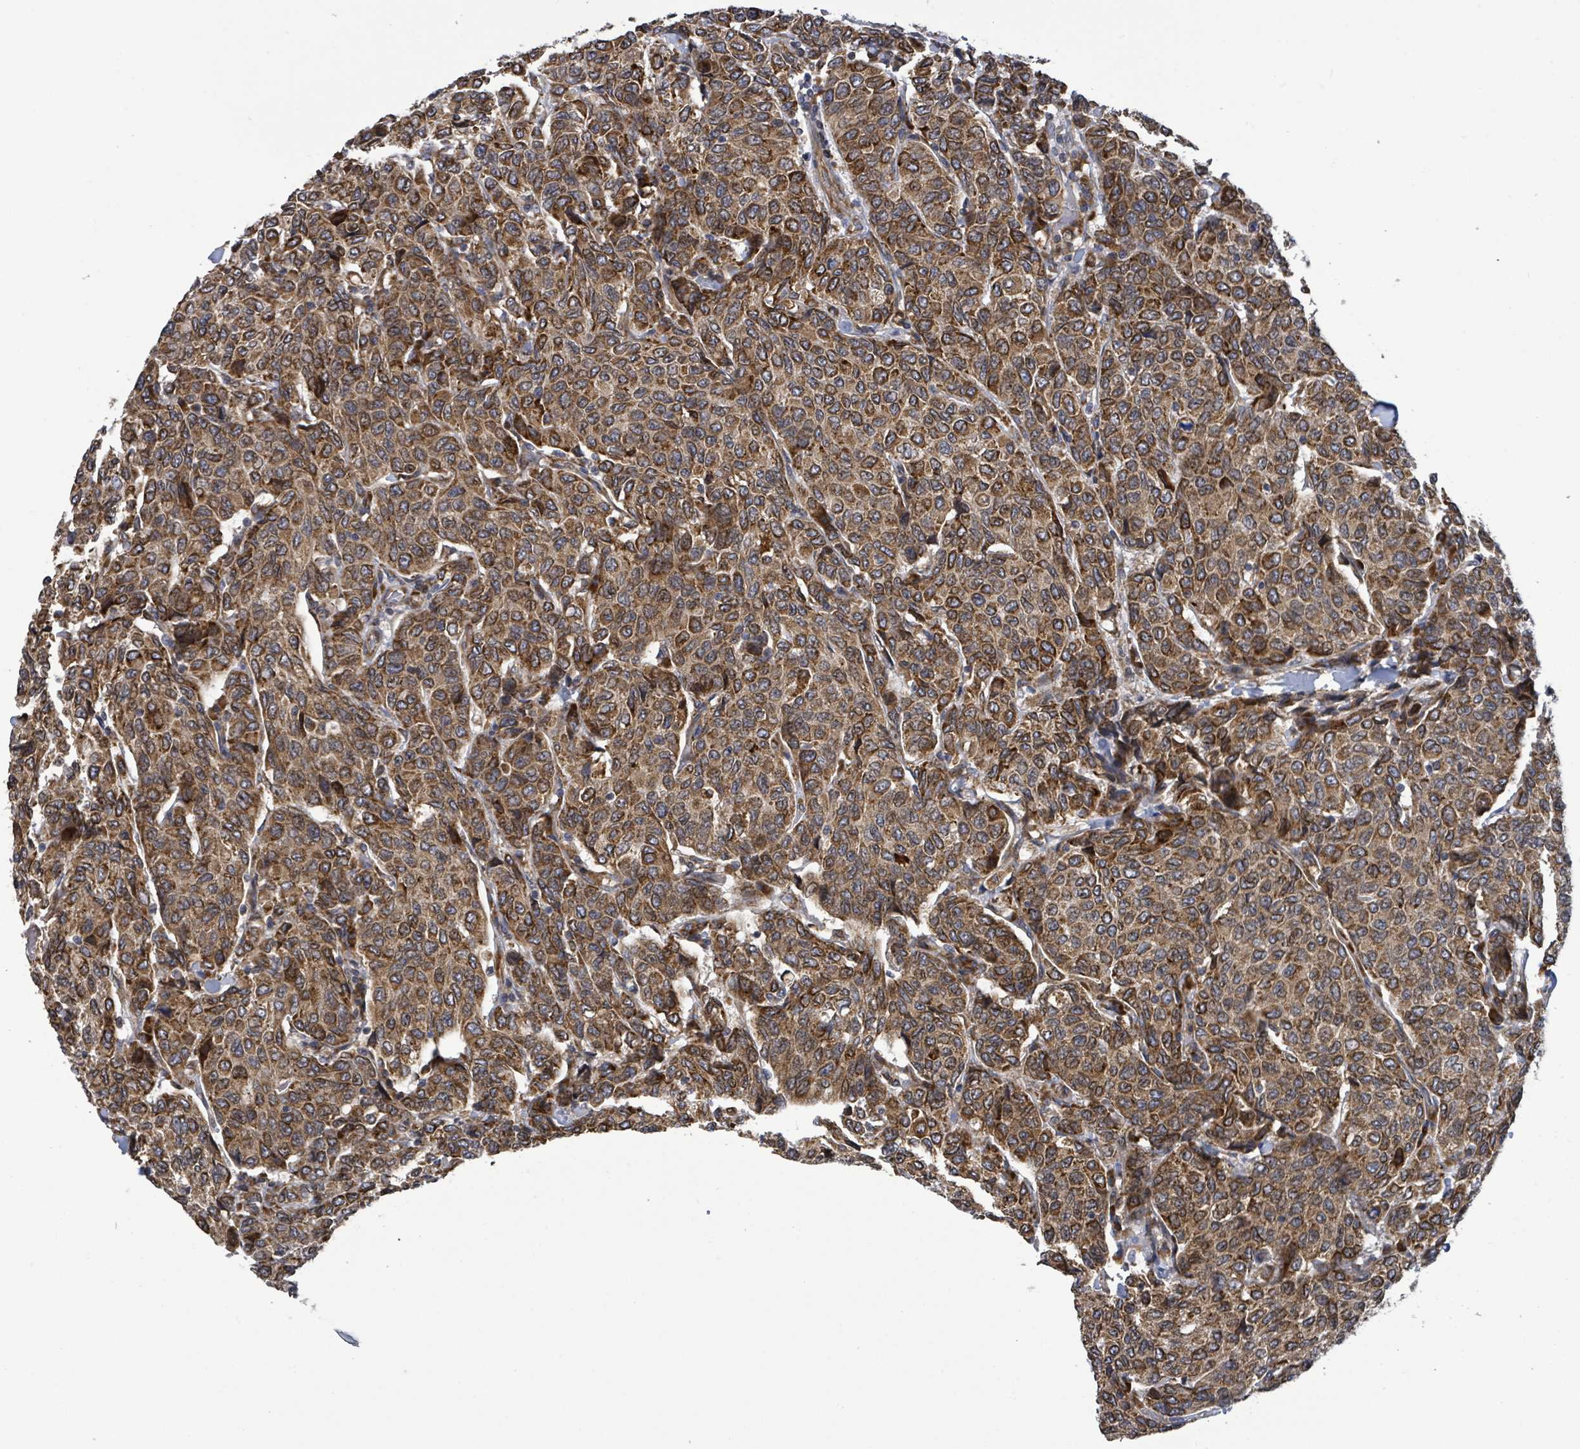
{"staining": {"intensity": "moderate", "quantity": ">75%", "location": "cytoplasmic/membranous"}, "tissue": "breast cancer", "cell_type": "Tumor cells", "image_type": "cancer", "snomed": [{"axis": "morphology", "description": "Duct carcinoma"}, {"axis": "topography", "description": "Breast"}], "caption": "Immunohistochemical staining of breast intraductal carcinoma displays medium levels of moderate cytoplasmic/membranous staining in about >75% of tumor cells. The staining was performed using DAB (3,3'-diaminobenzidine) to visualize the protein expression in brown, while the nuclei were stained in blue with hematoxylin (Magnification: 20x).", "gene": "NOMO1", "patient": {"sex": "female", "age": 55}}